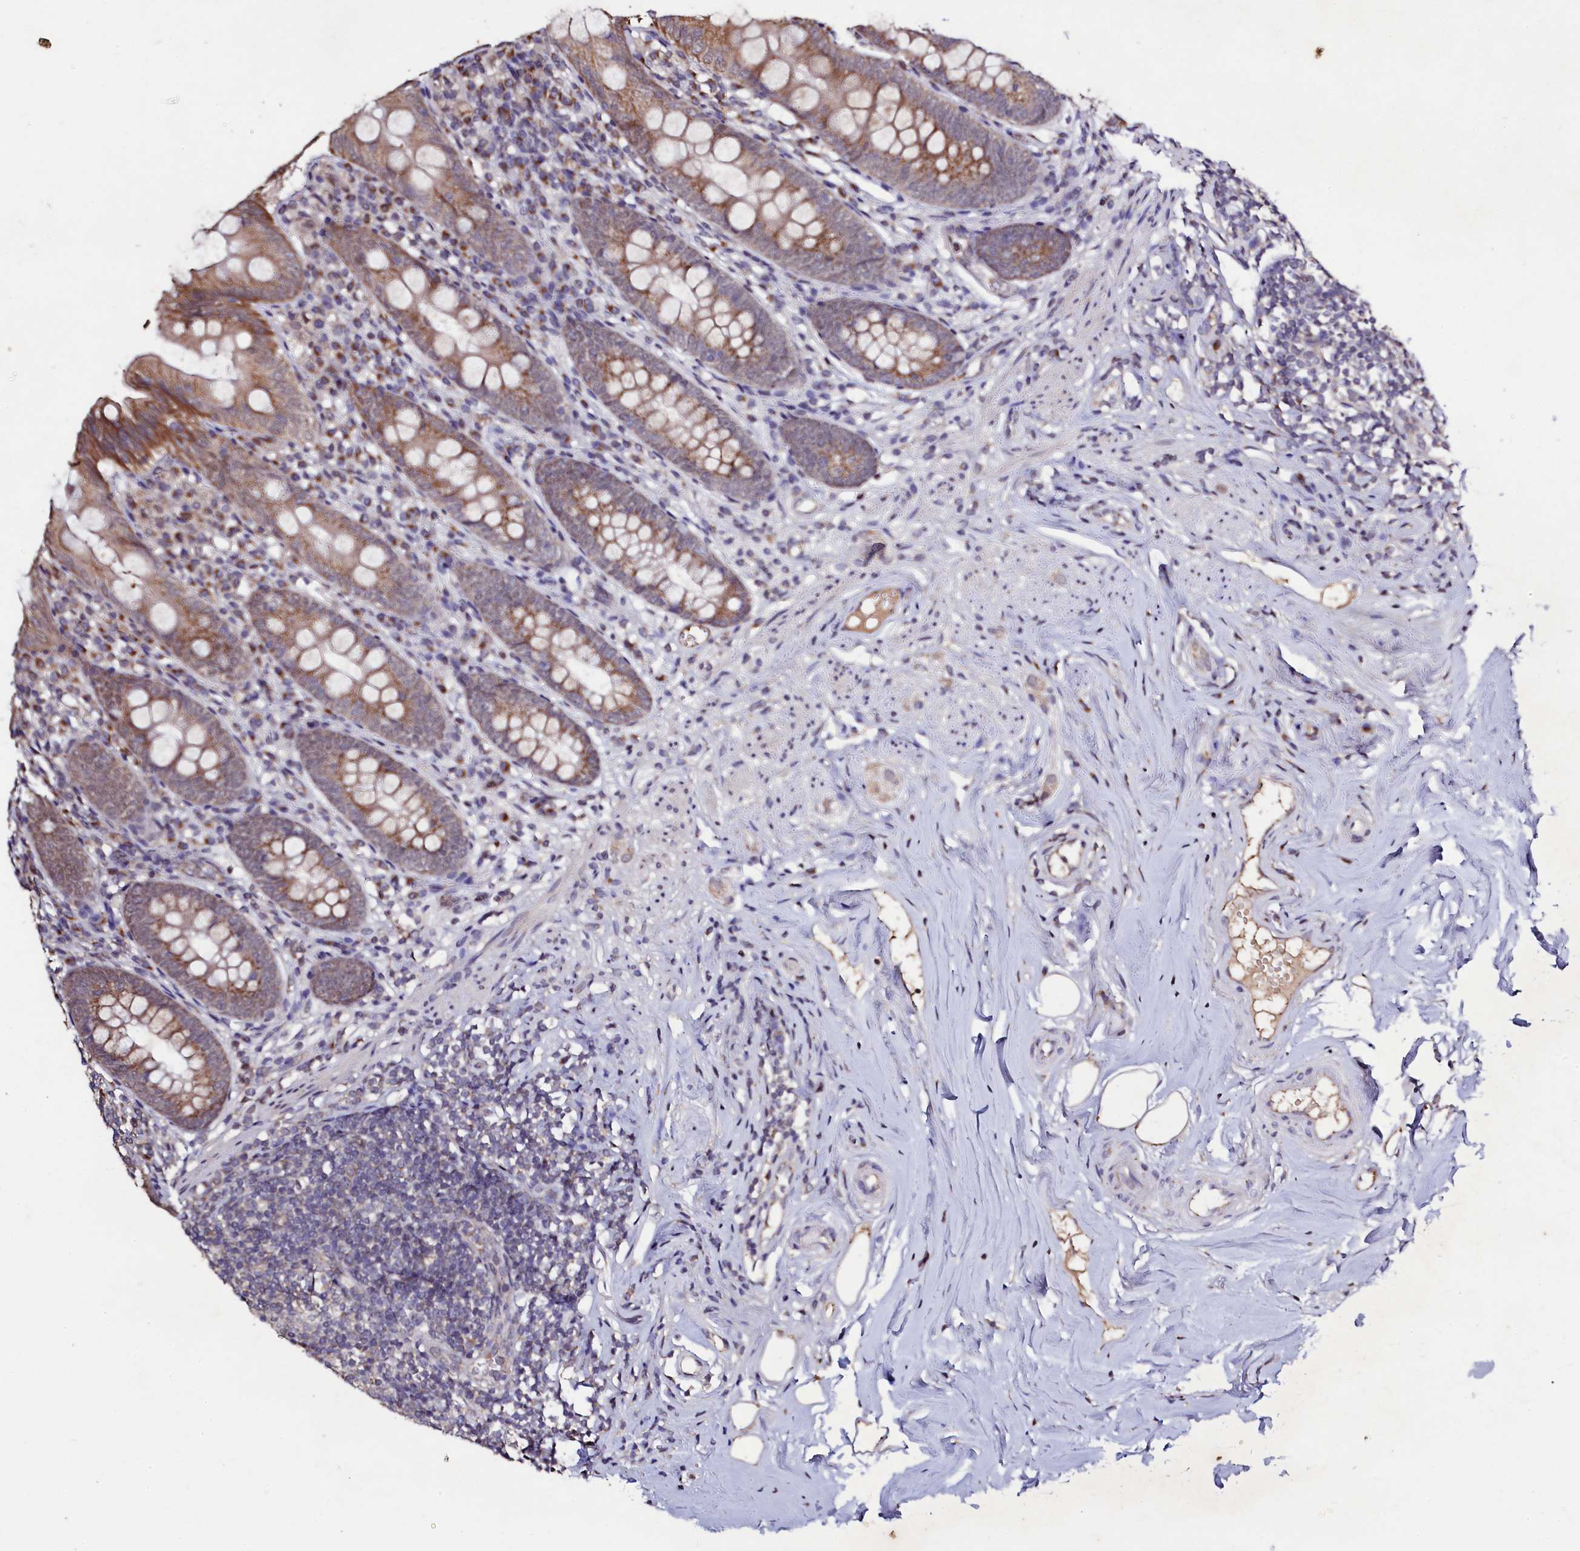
{"staining": {"intensity": "moderate", "quantity": ">75%", "location": "cytoplasmic/membranous"}, "tissue": "appendix", "cell_type": "Glandular cells", "image_type": "normal", "snomed": [{"axis": "morphology", "description": "Normal tissue, NOS"}, {"axis": "topography", "description": "Appendix"}], "caption": "Appendix stained with IHC demonstrates moderate cytoplasmic/membranous positivity in approximately >75% of glandular cells. (DAB (3,3'-diaminobenzidine) IHC with brightfield microscopy, high magnification).", "gene": "SEC24C", "patient": {"sex": "female", "age": 51}}